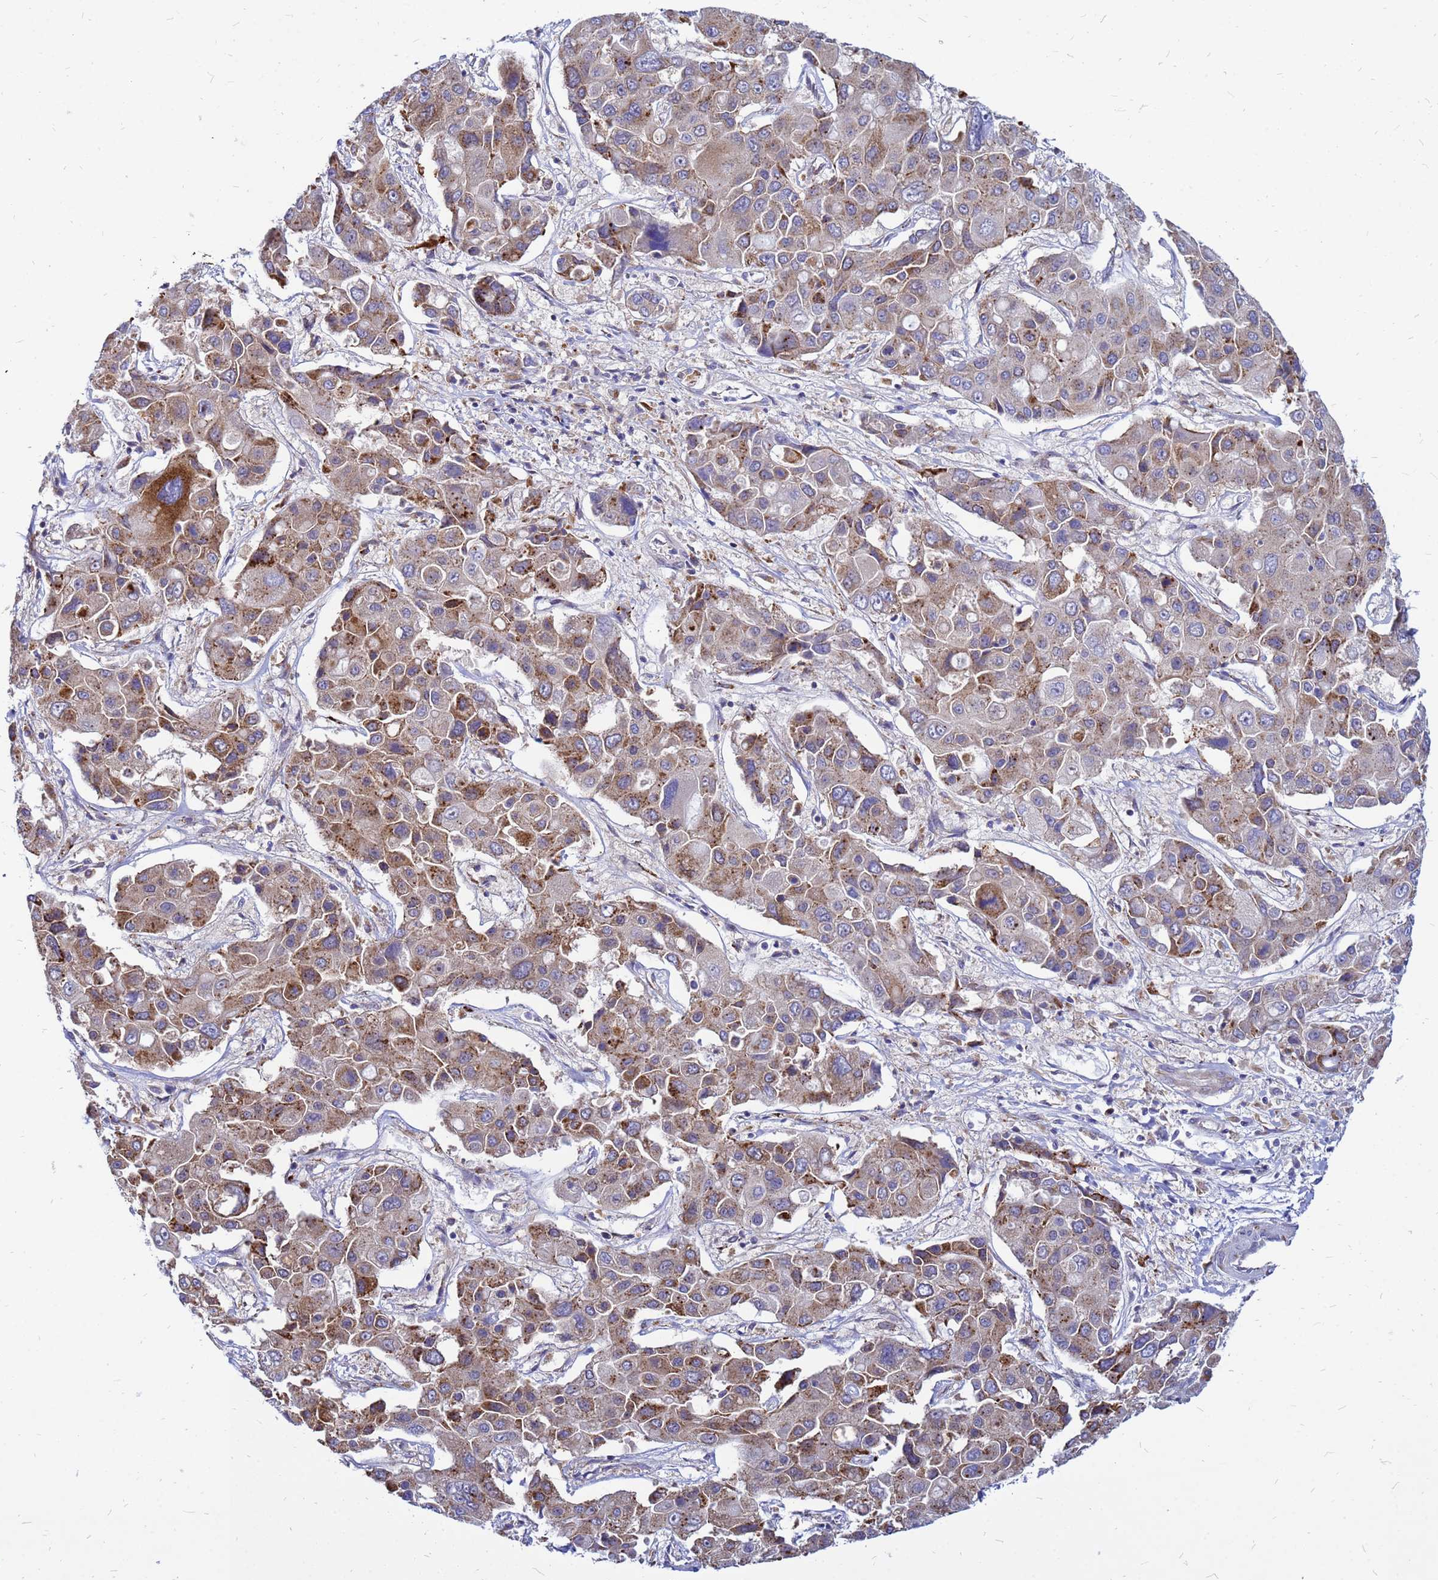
{"staining": {"intensity": "moderate", "quantity": "25%-75%", "location": "cytoplasmic/membranous"}, "tissue": "liver cancer", "cell_type": "Tumor cells", "image_type": "cancer", "snomed": [{"axis": "morphology", "description": "Cholangiocarcinoma"}, {"axis": "topography", "description": "Liver"}], "caption": "Moderate cytoplasmic/membranous protein staining is seen in about 25%-75% of tumor cells in cholangiocarcinoma (liver). (DAB (3,3'-diaminobenzidine) IHC, brown staining for protein, blue staining for nuclei).", "gene": "FHIP1A", "patient": {"sex": "male", "age": 67}}